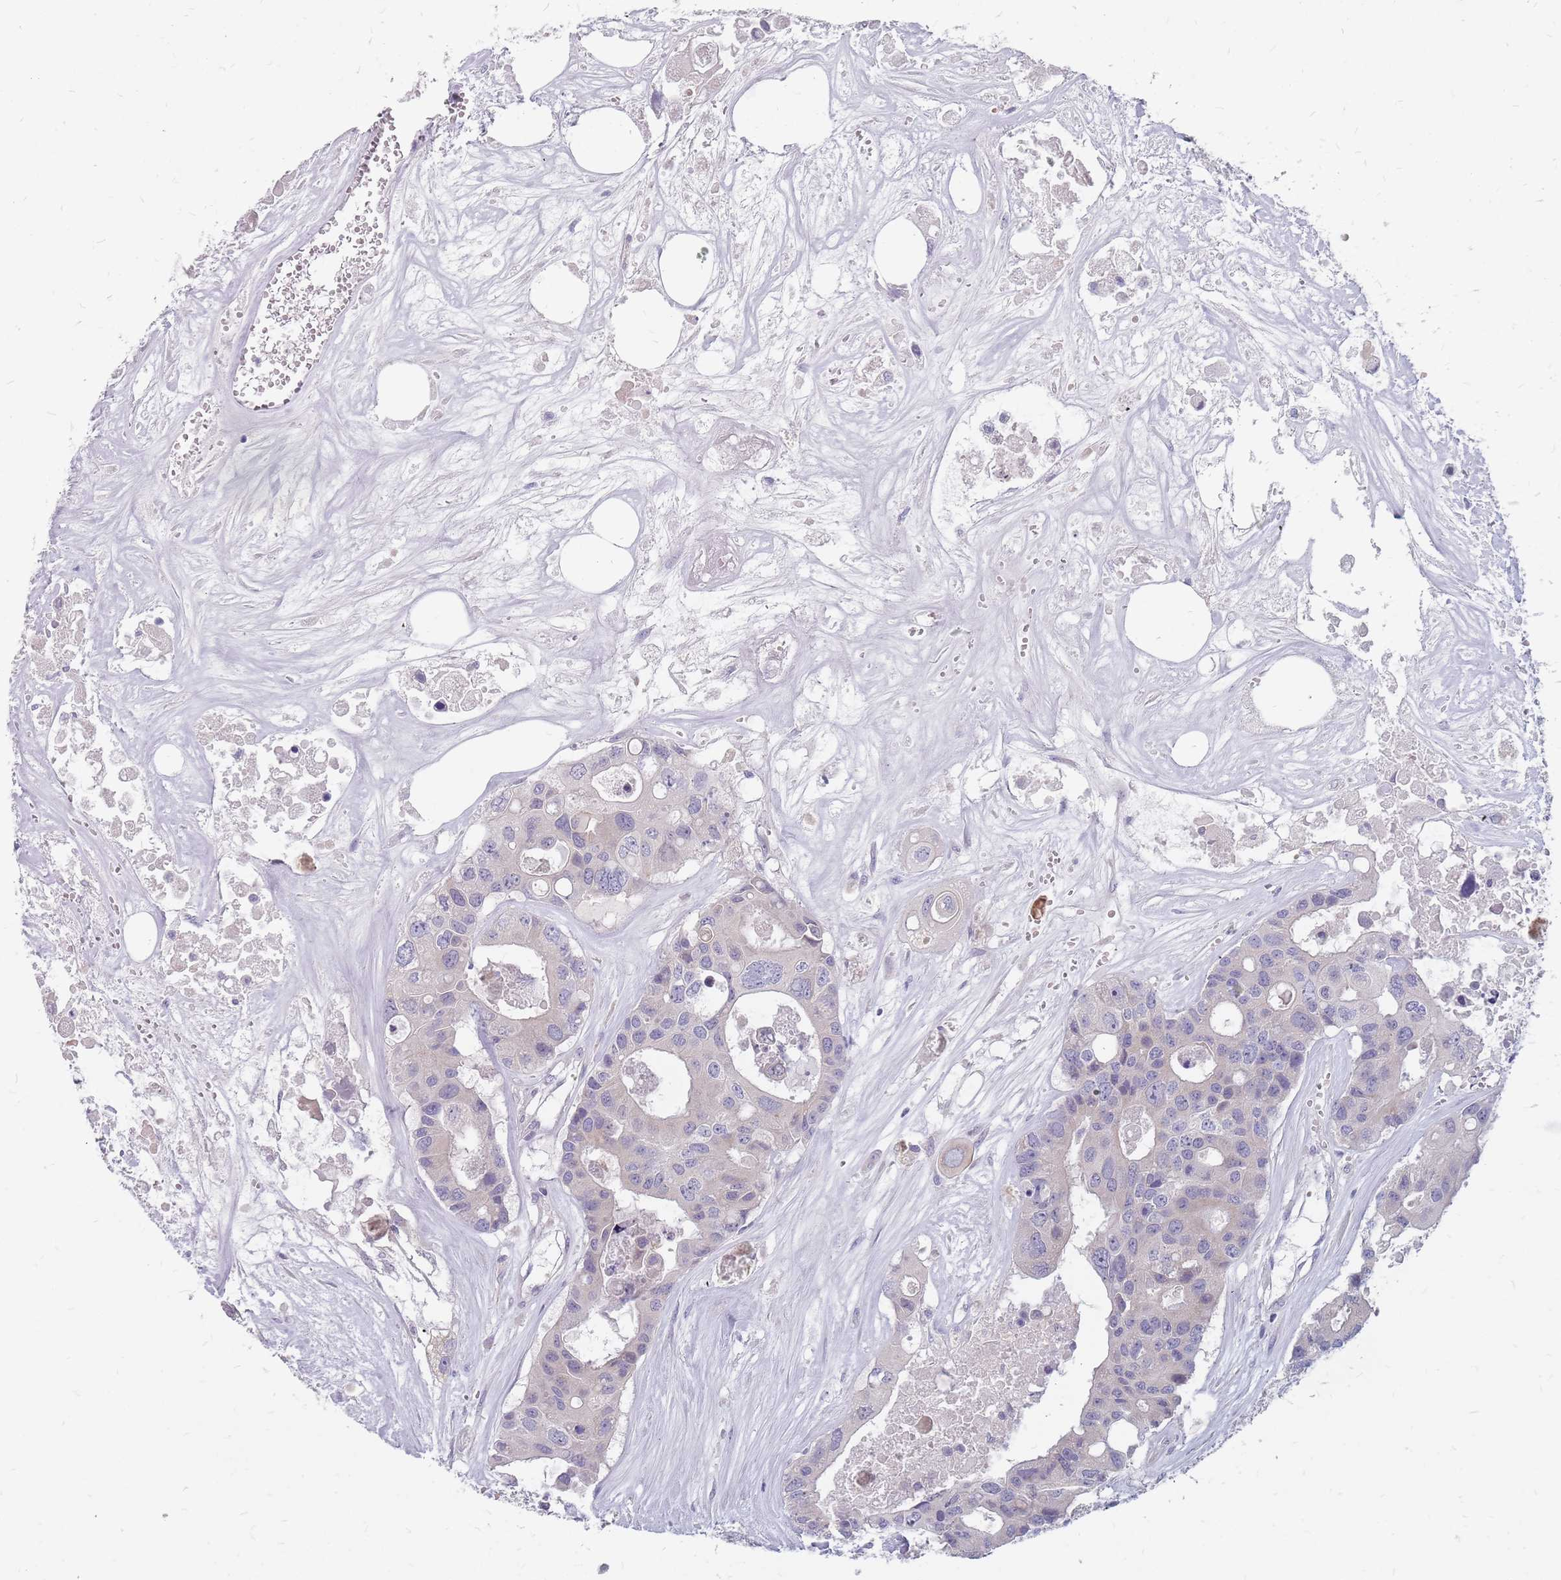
{"staining": {"intensity": "negative", "quantity": "none", "location": "none"}, "tissue": "colorectal cancer", "cell_type": "Tumor cells", "image_type": "cancer", "snomed": [{"axis": "morphology", "description": "Adenocarcinoma, NOS"}, {"axis": "topography", "description": "Colon"}], "caption": "High power microscopy photomicrograph of an immunohistochemistry photomicrograph of adenocarcinoma (colorectal), revealing no significant positivity in tumor cells. (DAB (3,3'-diaminobenzidine) immunohistochemistry visualized using brightfield microscopy, high magnification).", "gene": "CMTR2", "patient": {"sex": "male", "age": 77}}